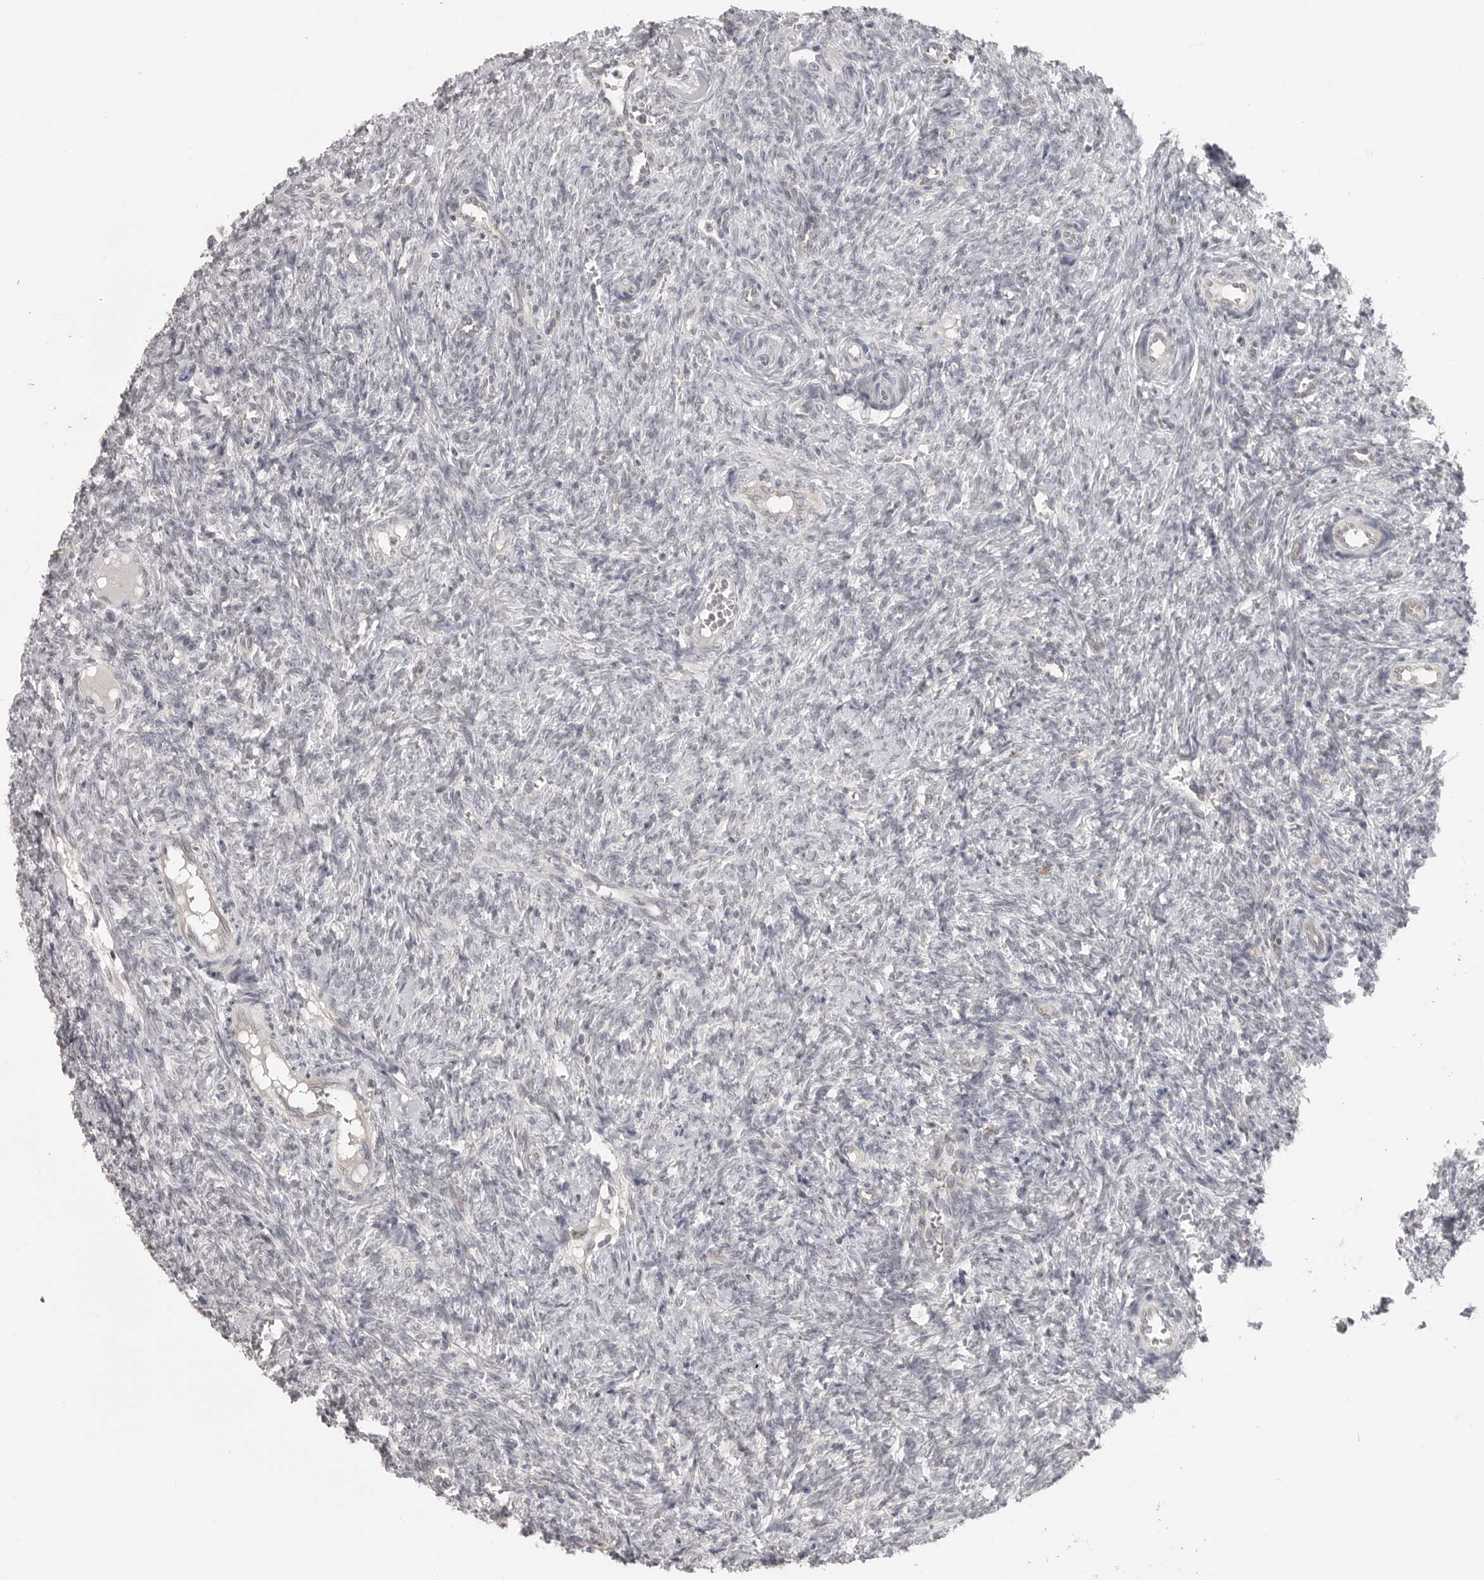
{"staining": {"intensity": "negative", "quantity": "none", "location": "none"}, "tissue": "ovary", "cell_type": "Ovarian stroma cells", "image_type": "normal", "snomed": [{"axis": "morphology", "description": "Normal tissue, NOS"}, {"axis": "topography", "description": "Ovary"}], "caption": "This image is of normal ovary stained with immunohistochemistry to label a protein in brown with the nuclei are counter-stained blue. There is no positivity in ovarian stroma cells. (DAB IHC with hematoxylin counter stain).", "gene": "IFNGR1", "patient": {"sex": "female", "age": 41}}